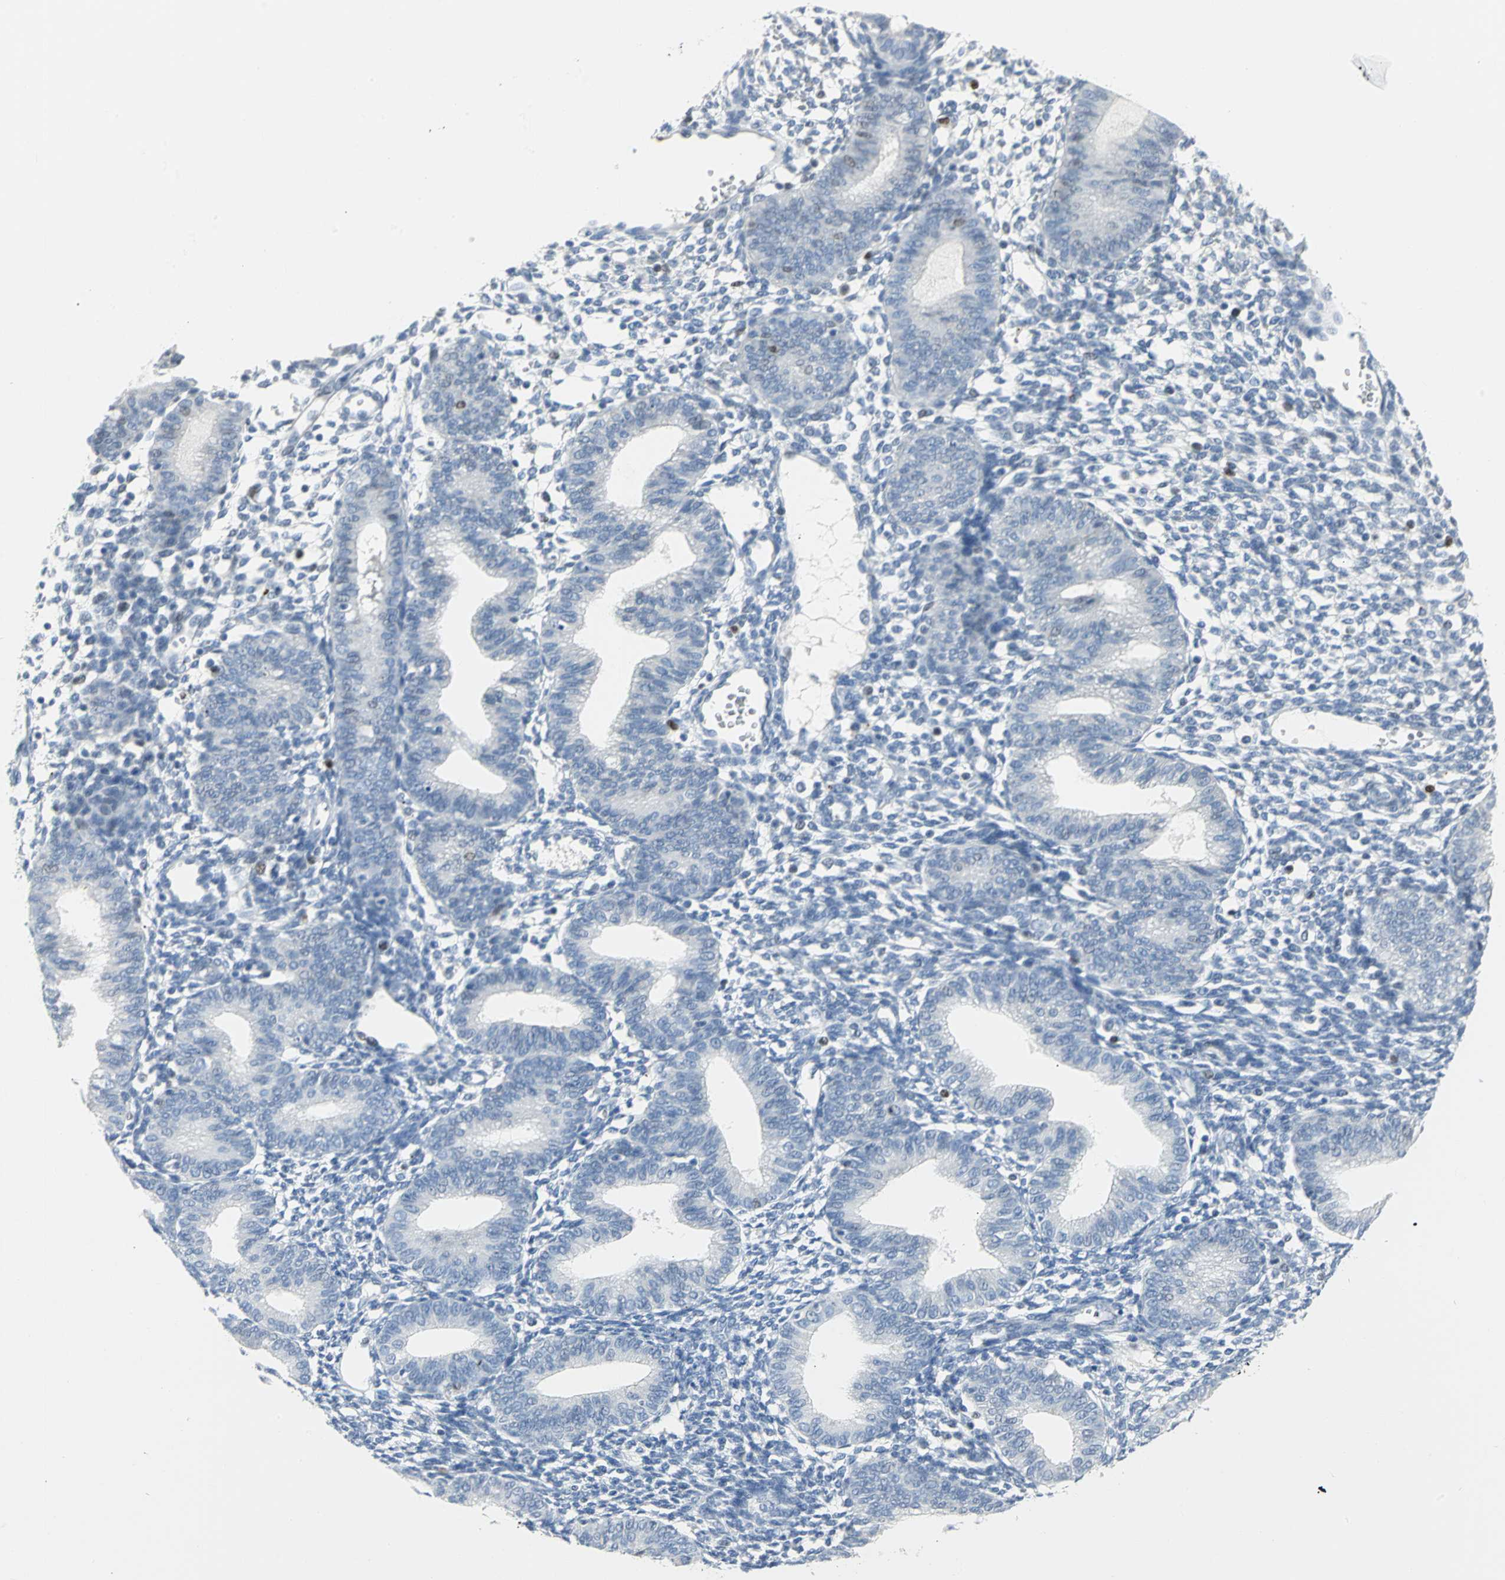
{"staining": {"intensity": "negative", "quantity": "none", "location": "none"}, "tissue": "endometrium", "cell_type": "Cells in endometrial stroma", "image_type": "normal", "snomed": [{"axis": "morphology", "description": "Normal tissue, NOS"}, {"axis": "topography", "description": "Endometrium"}], "caption": "An immunohistochemistry photomicrograph of benign endometrium is shown. There is no staining in cells in endometrial stroma of endometrium. (DAB immunohistochemistry with hematoxylin counter stain).", "gene": "MCM3", "patient": {"sex": "female", "age": 61}}